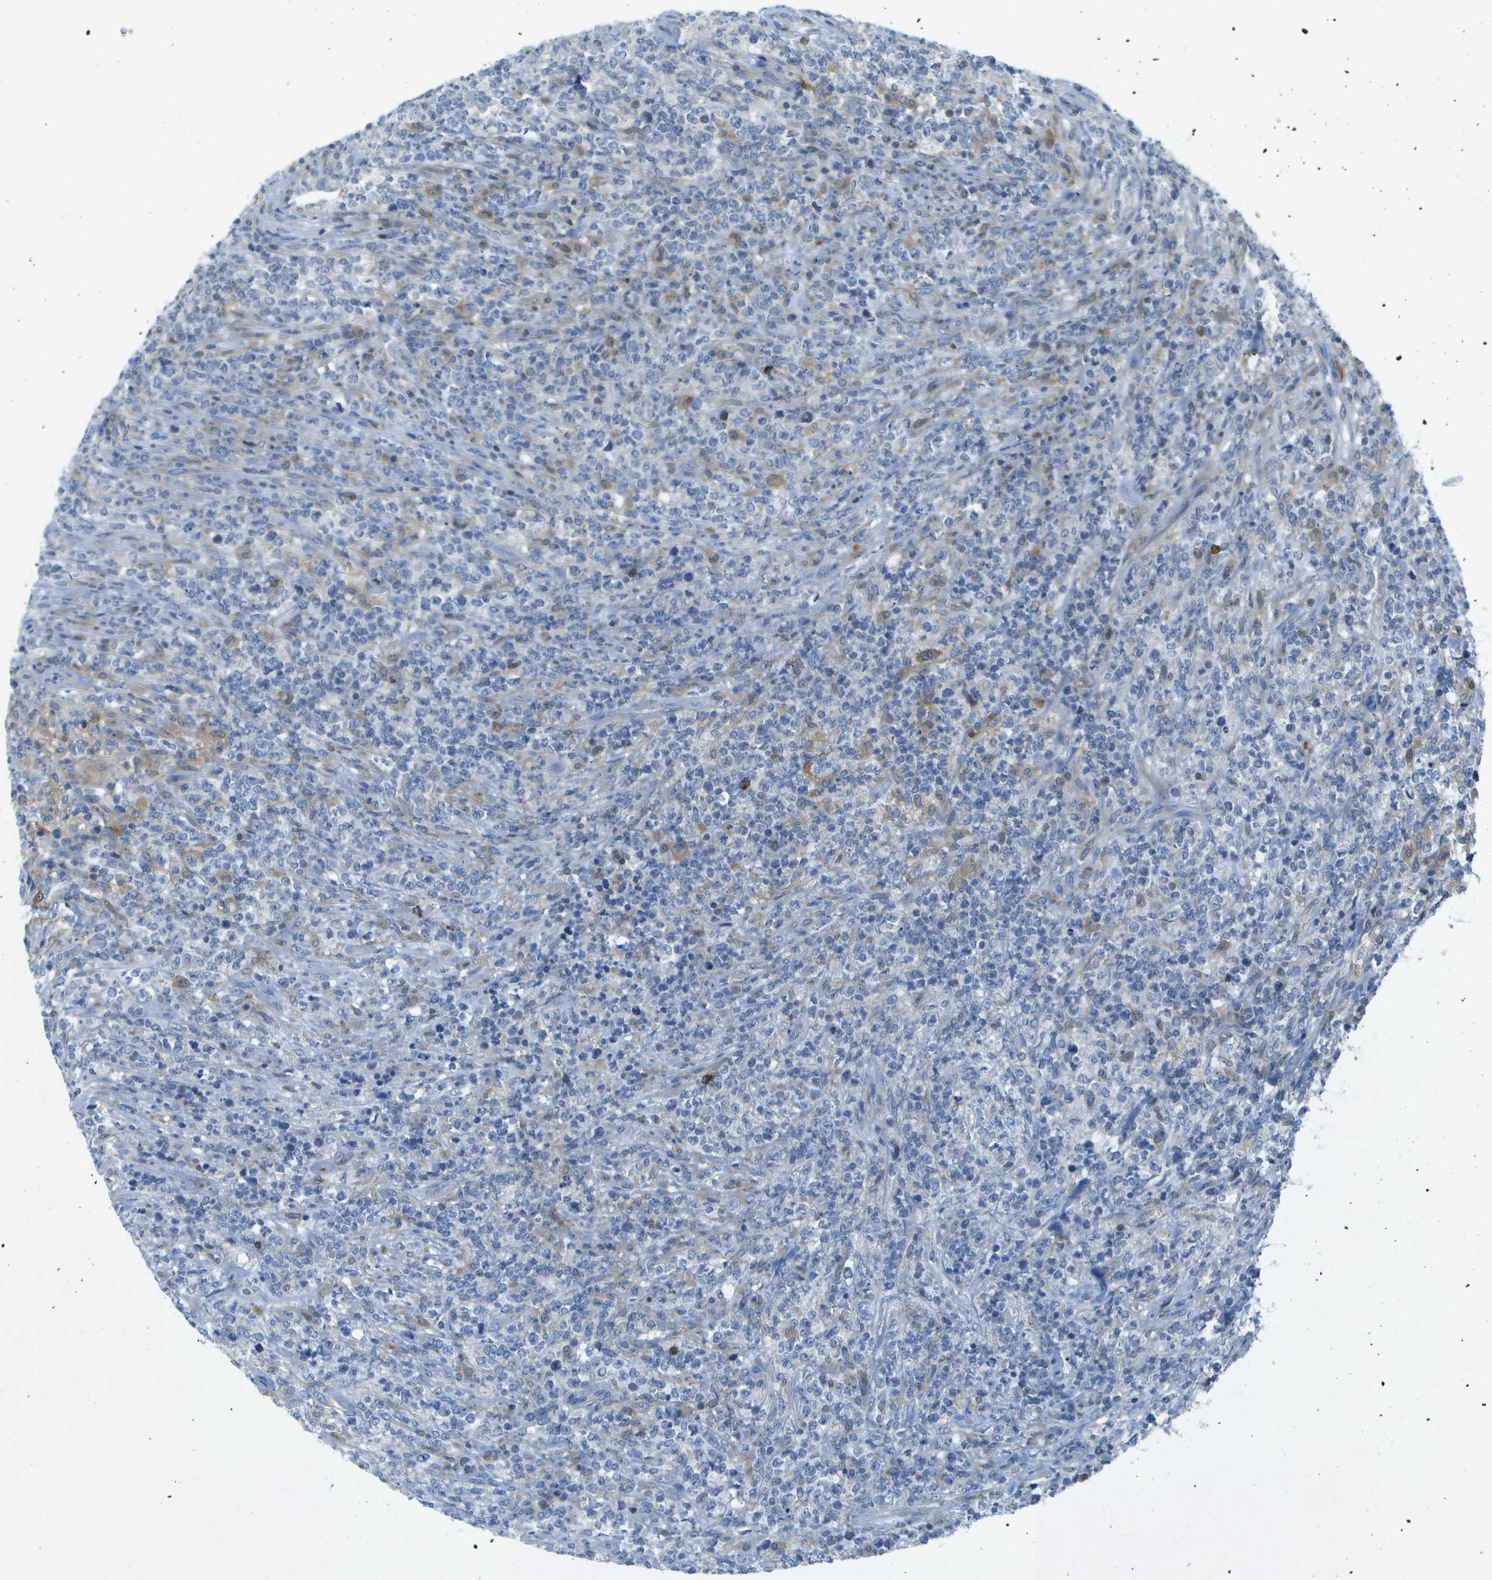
{"staining": {"intensity": "negative", "quantity": "none", "location": "none"}, "tissue": "lymphoma", "cell_type": "Tumor cells", "image_type": "cancer", "snomed": [{"axis": "morphology", "description": "Malignant lymphoma, non-Hodgkin's type, High grade"}, {"axis": "topography", "description": "Soft tissue"}], "caption": "A high-resolution image shows immunohistochemistry staining of lymphoma, which reveals no significant positivity in tumor cells. (DAB immunohistochemistry (IHC) with hematoxylin counter stain).", "gene": "WNK2", "patient": {"sex": "male", "age": 18}}